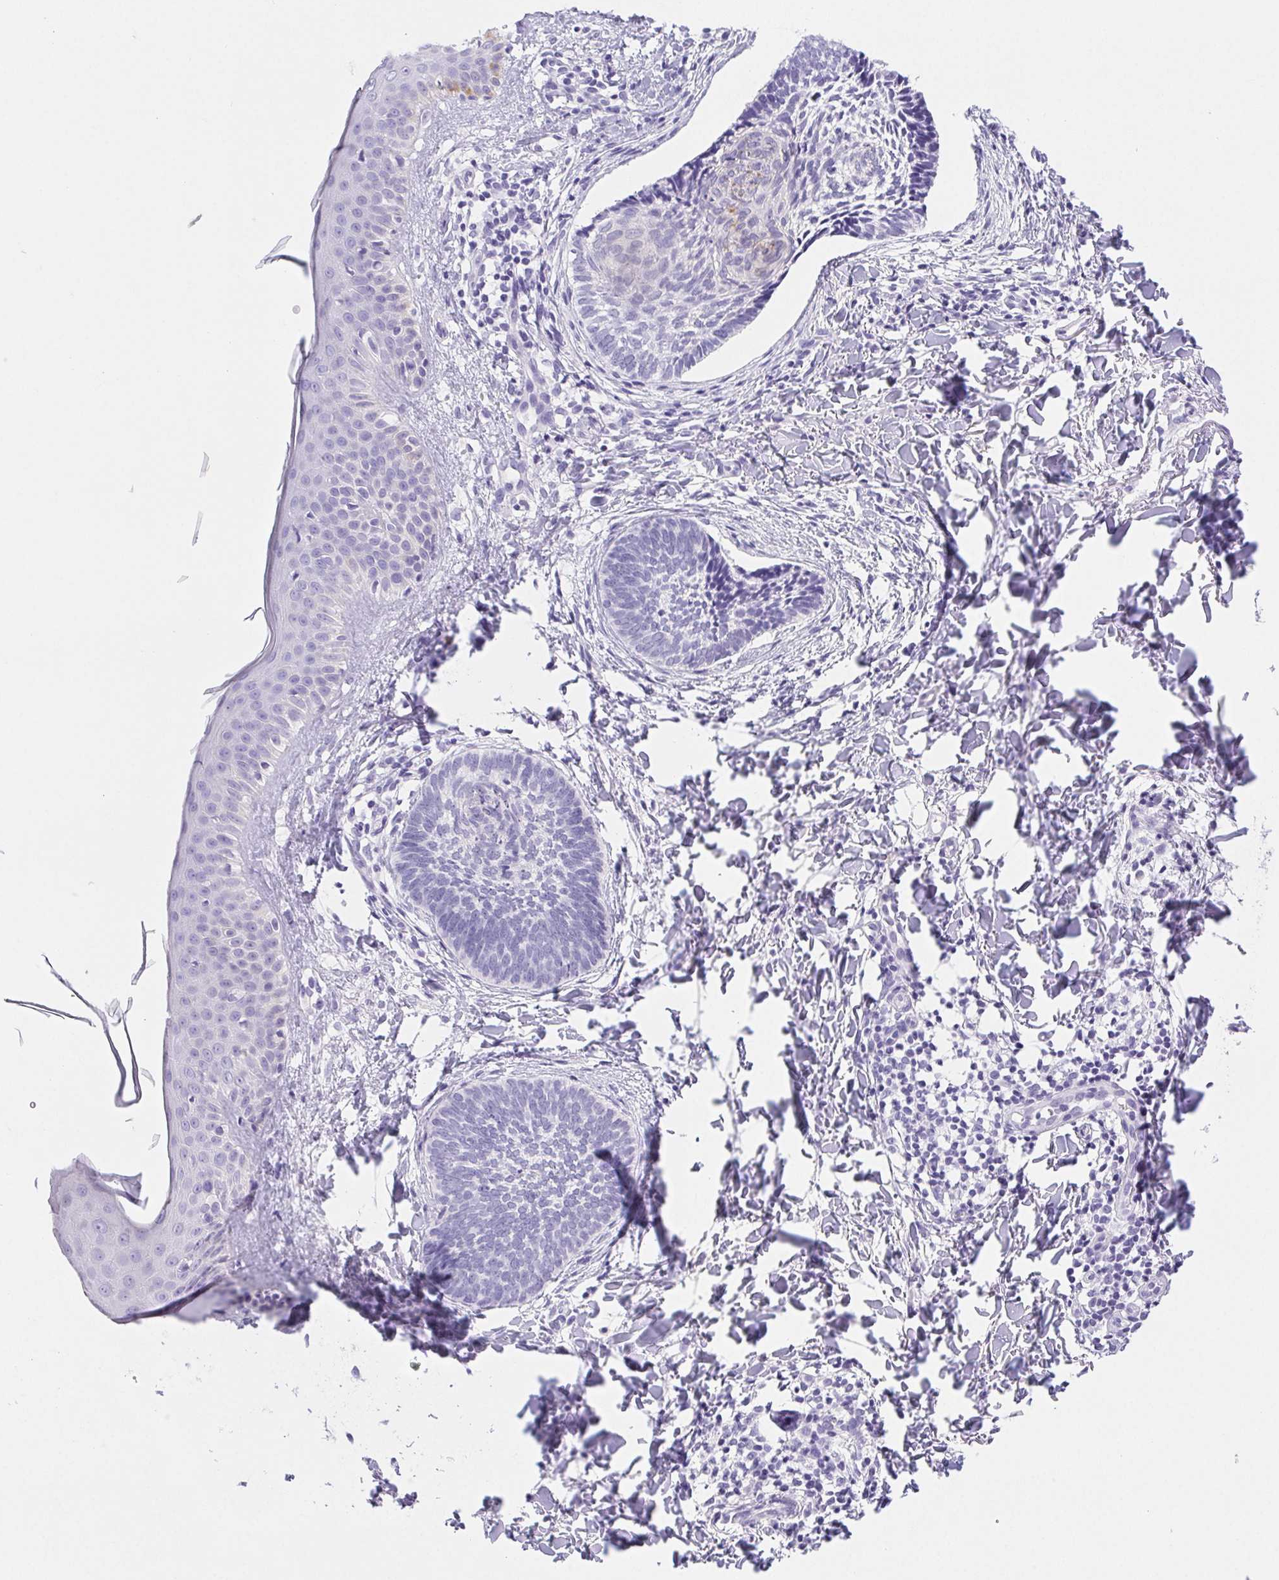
{"staining": {"intensity": "negative", "quantity": "none", "location": "none"}, "tissue": "skin cancer", "cell_type": "Tumor cells", "image_type": "cancer", "snomed": [{"axis": "morphology", "description": "Normal tissue, NOS"}, {"axis": "morphology", "description": "Basal cell carcinoma"}, {"axis": "topography", "description": "Skin"}], "caption": "A histopathology image of human skin cancer is negative for staining in tumor cells.", "gene": "PNLIP", "patient": {"sex": "male", "age": 46}}